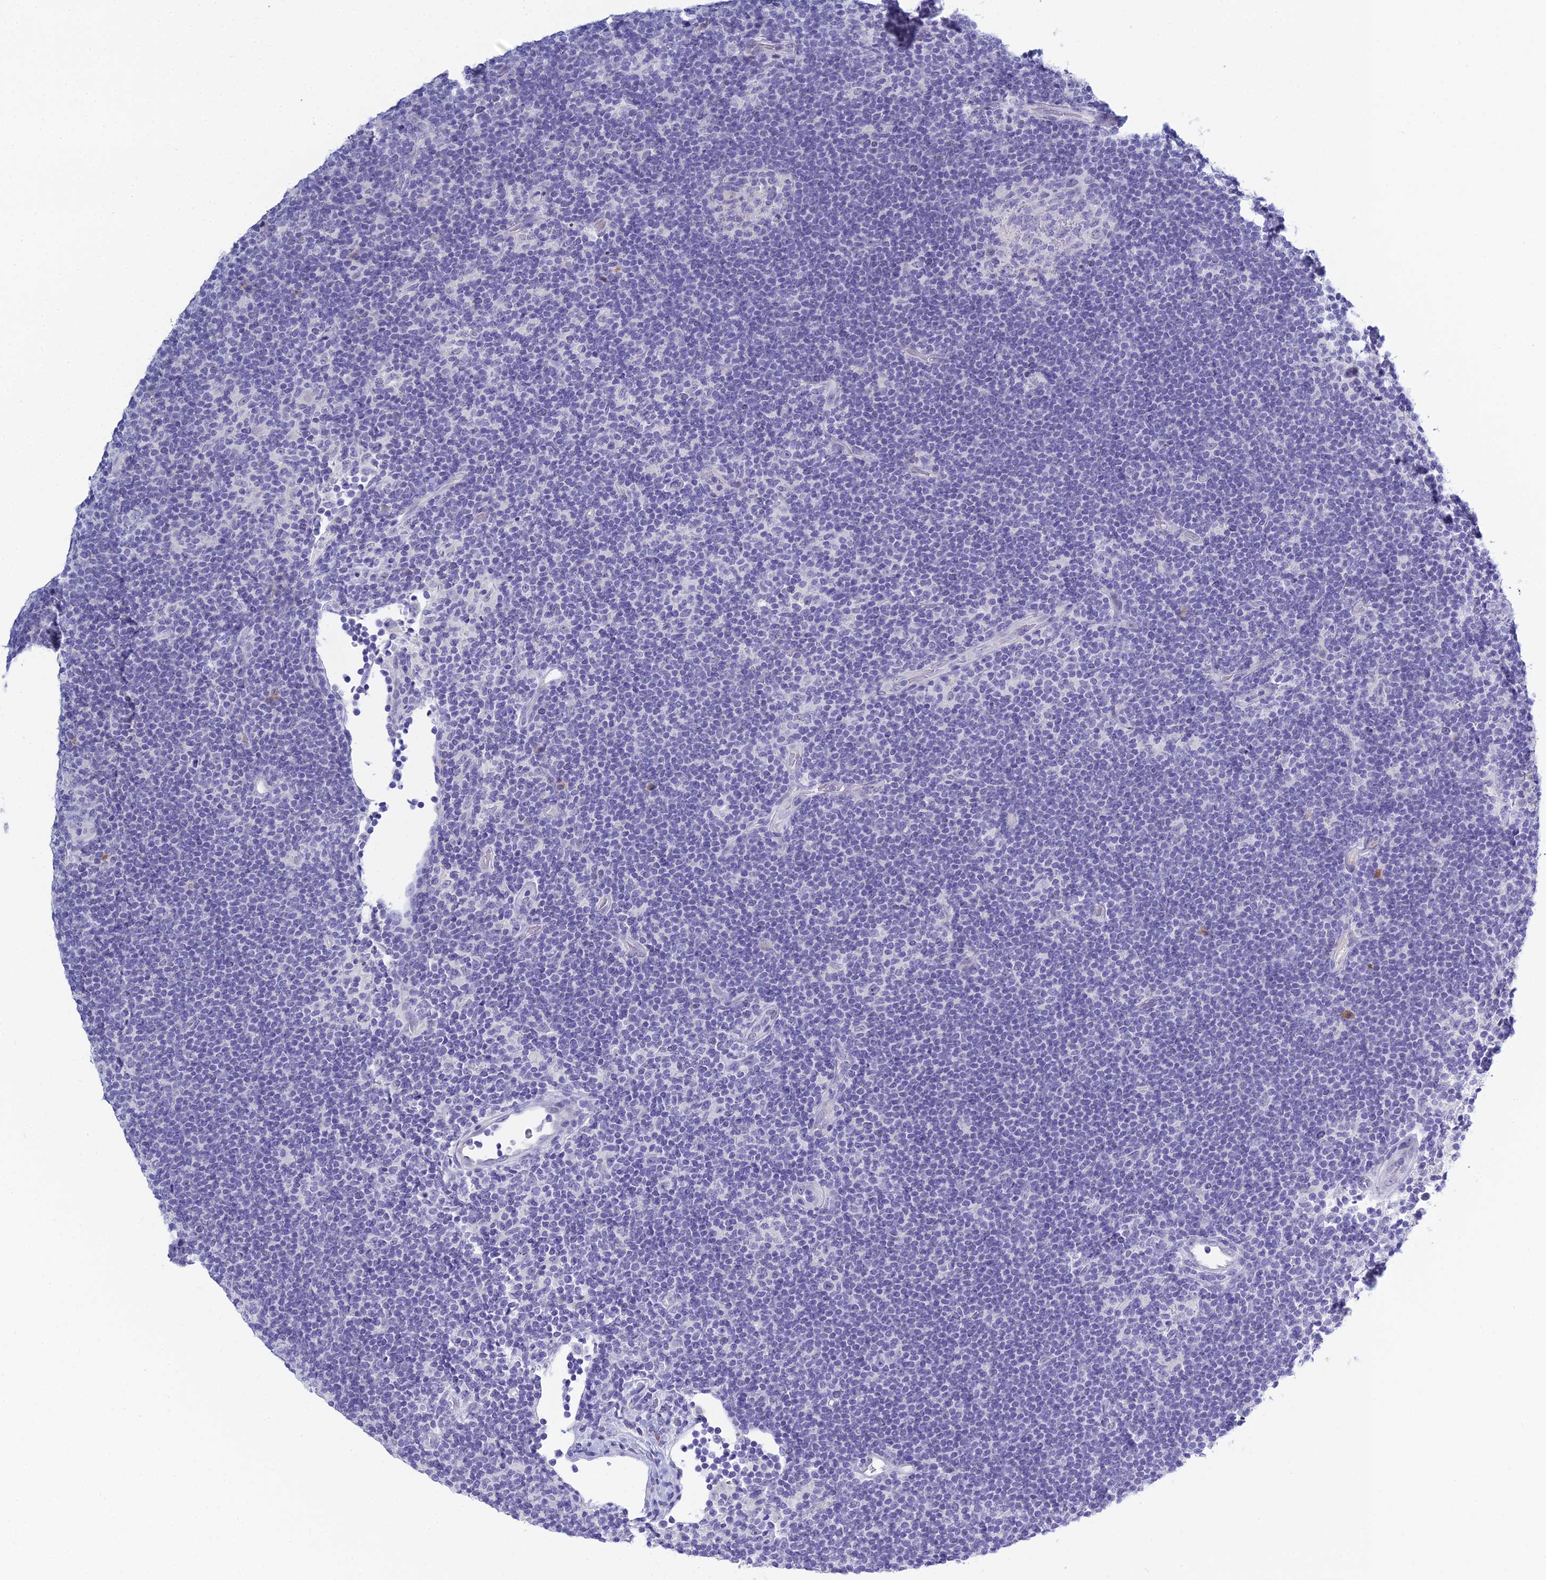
{"staining": {"intensity": "negative", "quantity": "none", "location": "none"}, "tissue": "lymphoma", "cell_type": "Tumor cells", "image_type": "cancer", "snomed": [{"axis": "morphology", "description": "Hodgkin's disease, NOS"}, {"axis": "topography", "description": "Lymph node"}], "caption": "Immunohistochemistry histopathology image of human lymphoma stained for a protein (brown), which shows no positivity in tumor cells. The staining is performed using DAB (3,3'-diaminobenzidine) brown chromogen with nuclei counter-stained in using hematoxylin.", "gene": "MUC13", "patient": {"sex": "female", "age": 57}}